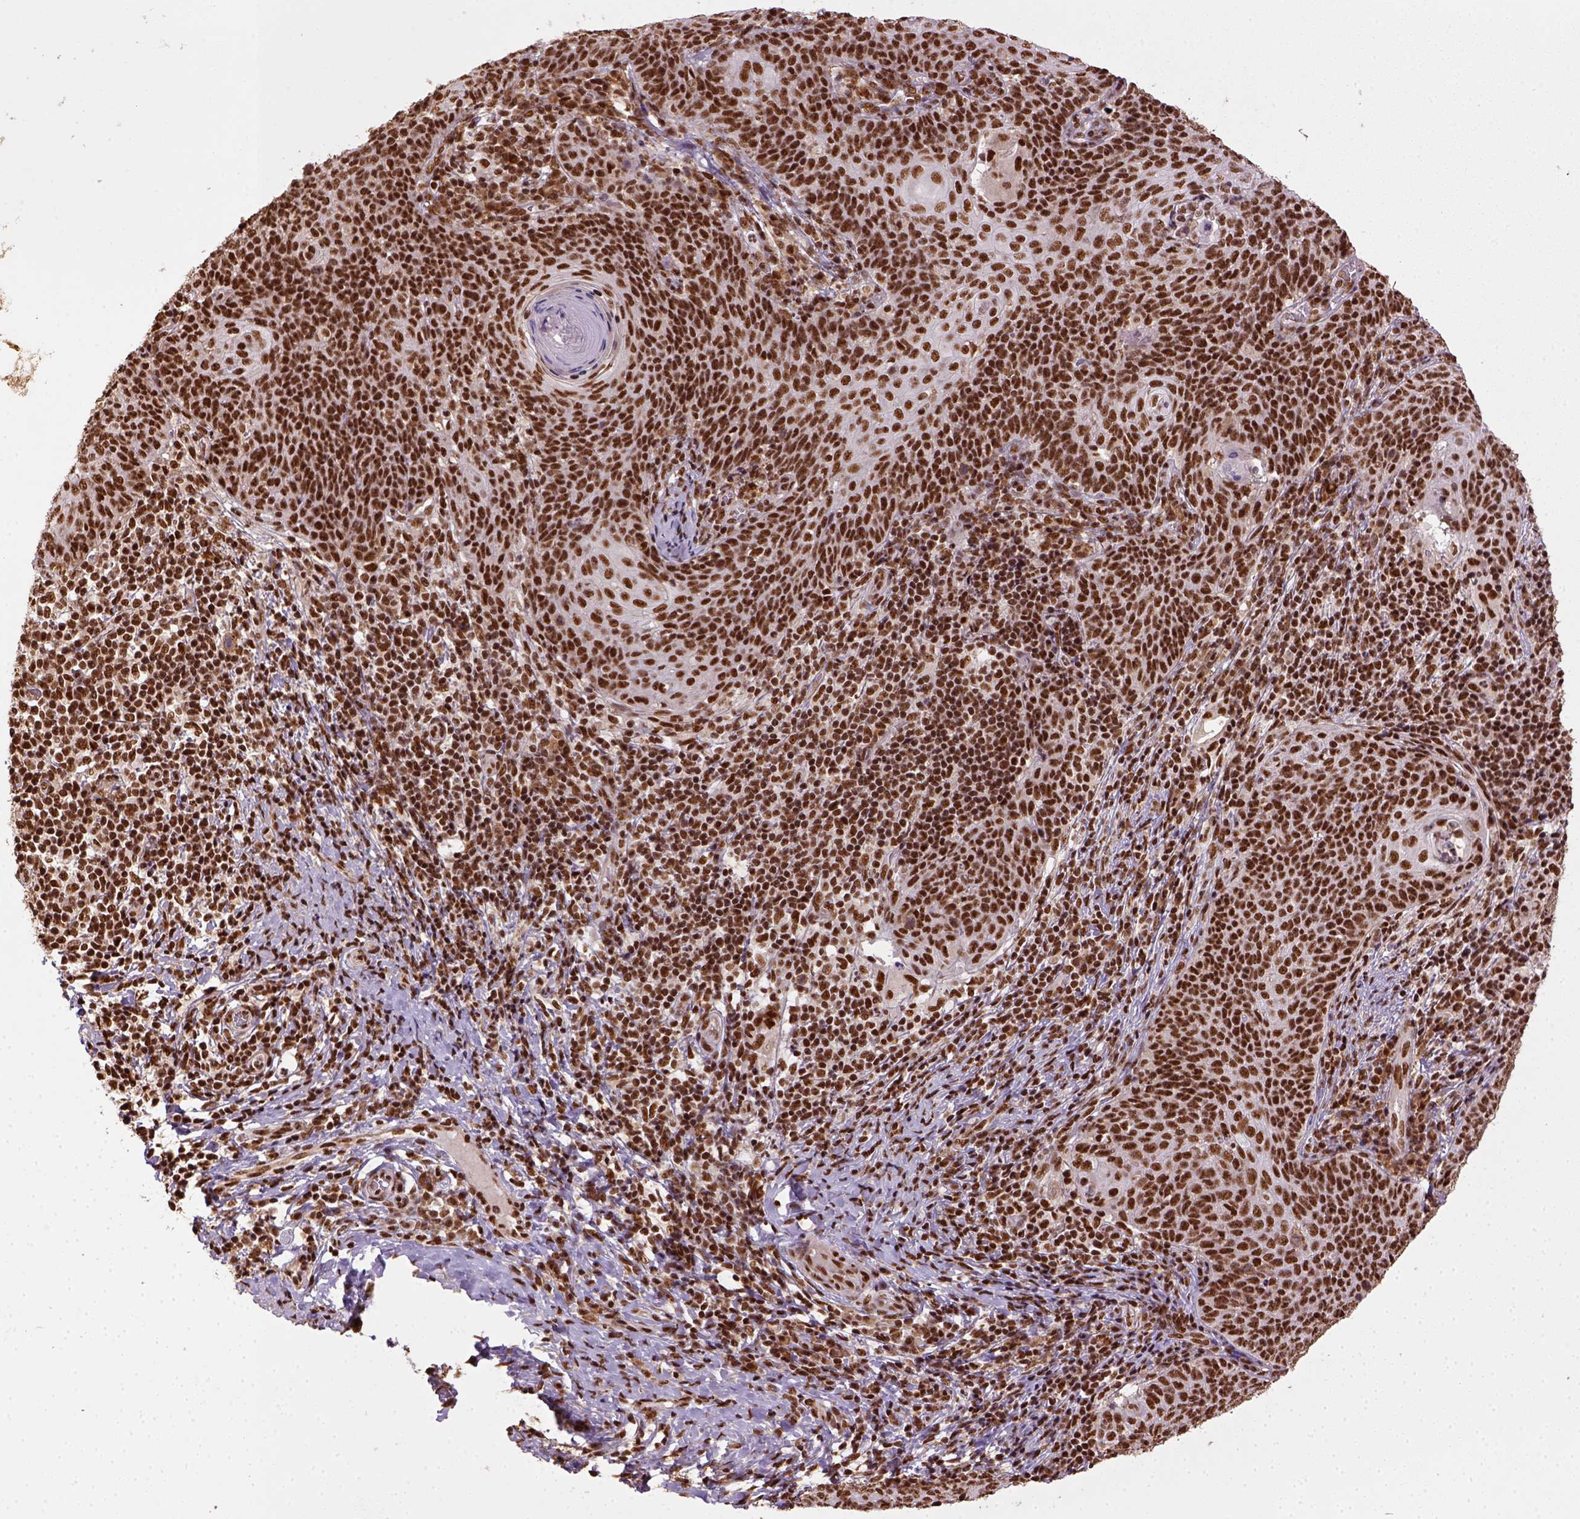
{"staining": {"intensity": "strong", "quantity": ">75%", "location": "nuclear"}, "tissue": "cervical cancer", "cell_type": "Tumor cells", "image_type": "cancer", "snomed": [{"axis": "morphology", "description": "Normal tissue, NOS"}, {"axis": "morphology", "description": "Squamous cell carcinoma, NOS"}, {"axis": "topography", "description": "Cervix"}], "caption": "This photomicrograph exhibits IHC staining of human cervical squamous cell carcinoma, with high strong nuclear positivity in about >75% of tumor cells.", "gene": "CCAR1", "patient": {"sex": "female", "age": 39}}